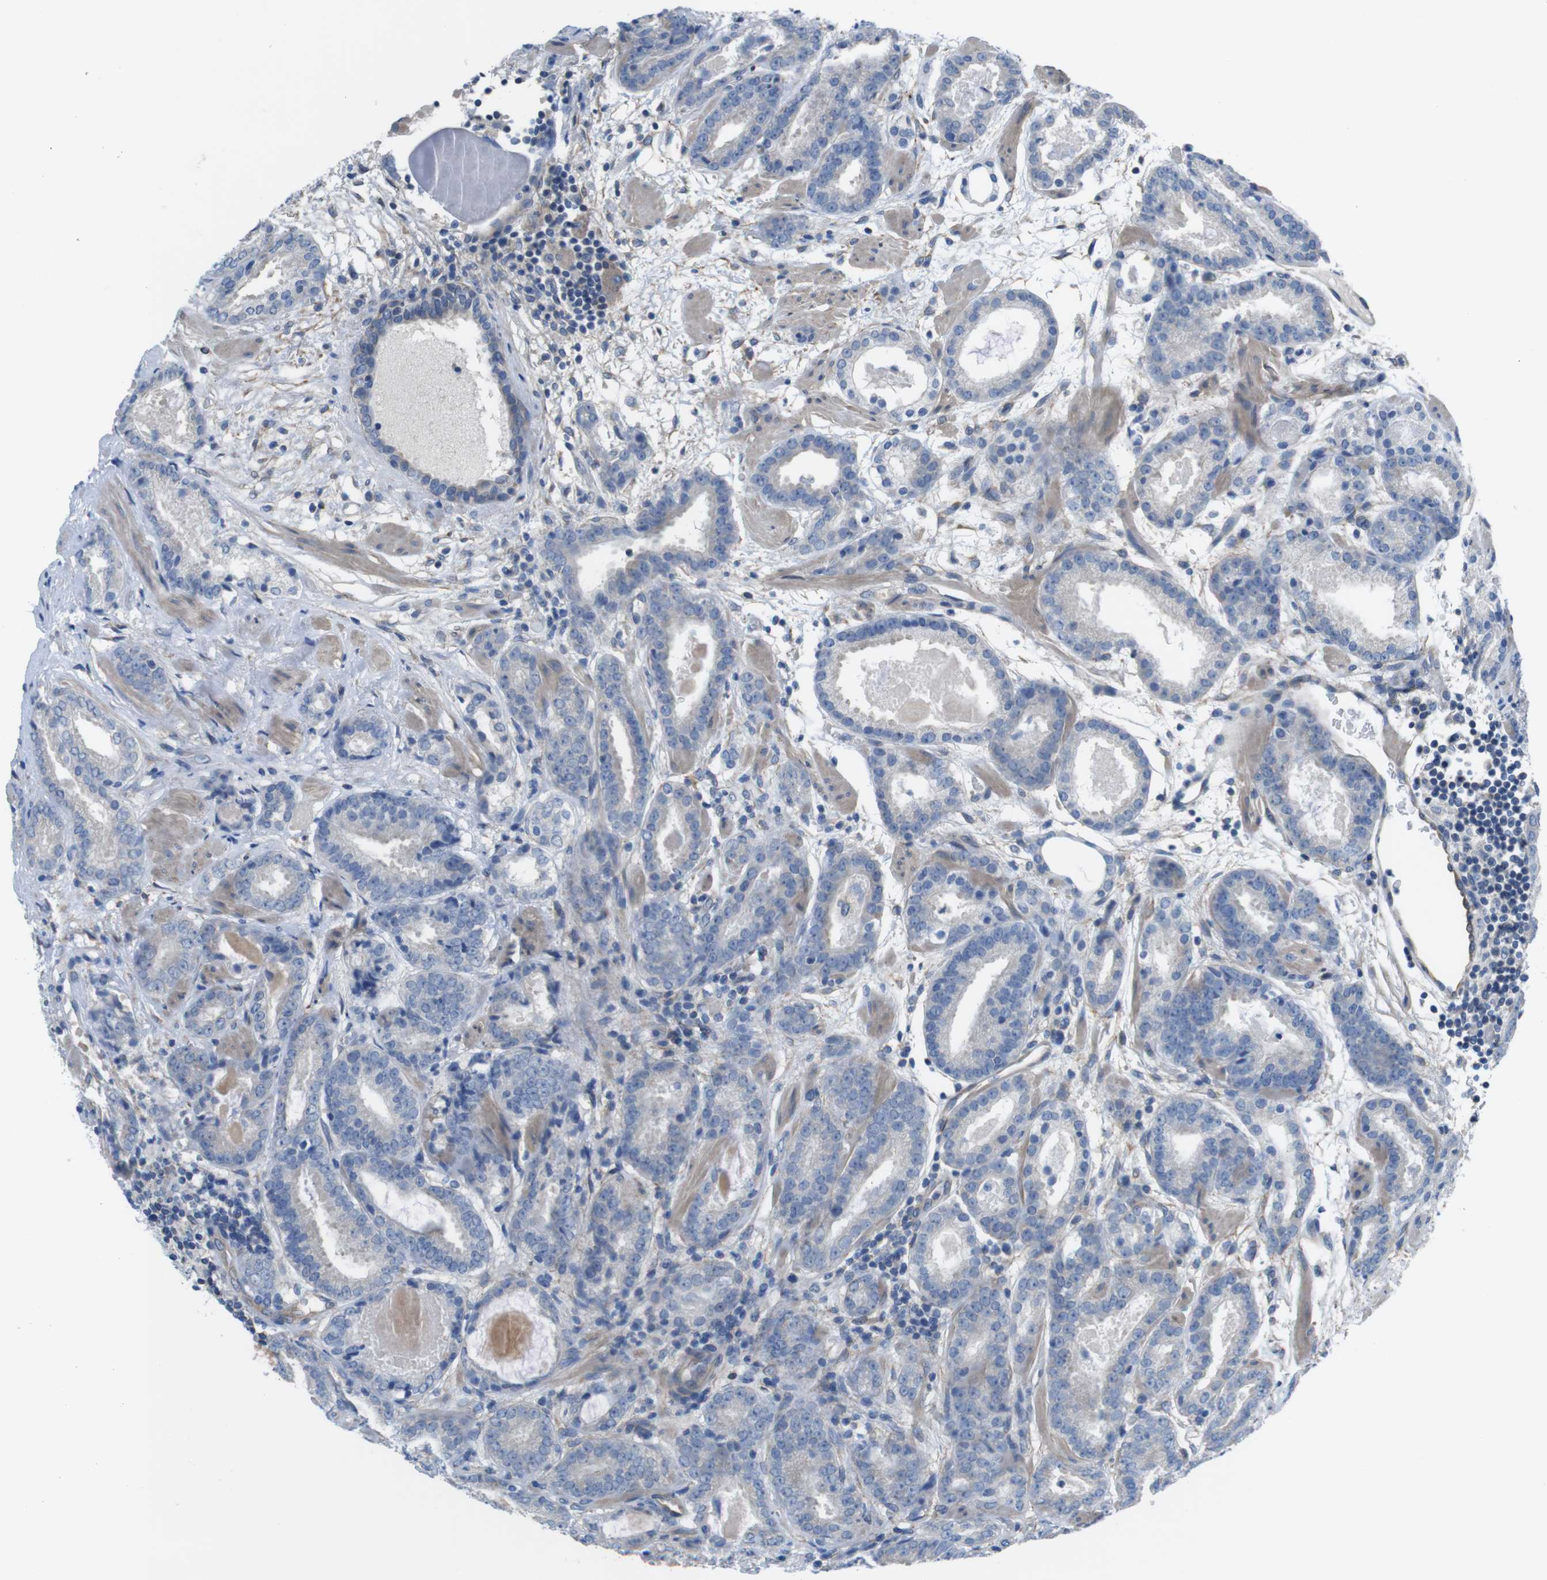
{"staining": {"intensity": "negative", "quantity": "none", "location": "none"}, "tissue": "prostate cancer", "cell_type": "Tumor cells", "image_type": "cancer", "snomed": [{"axis": "morphology", "description": "Adenocarcinoma, Low grade"}, {"axis": "topography", "description": "Prostate"}], "caption": "High power microscopy histopathology image of an immunohistochemistry (IHC) photomicrograph of prostate cancer, revealing no significant expression in tumor cells.", "gene": "CDH8", "patient": {"sex": "male", "age": 69}}